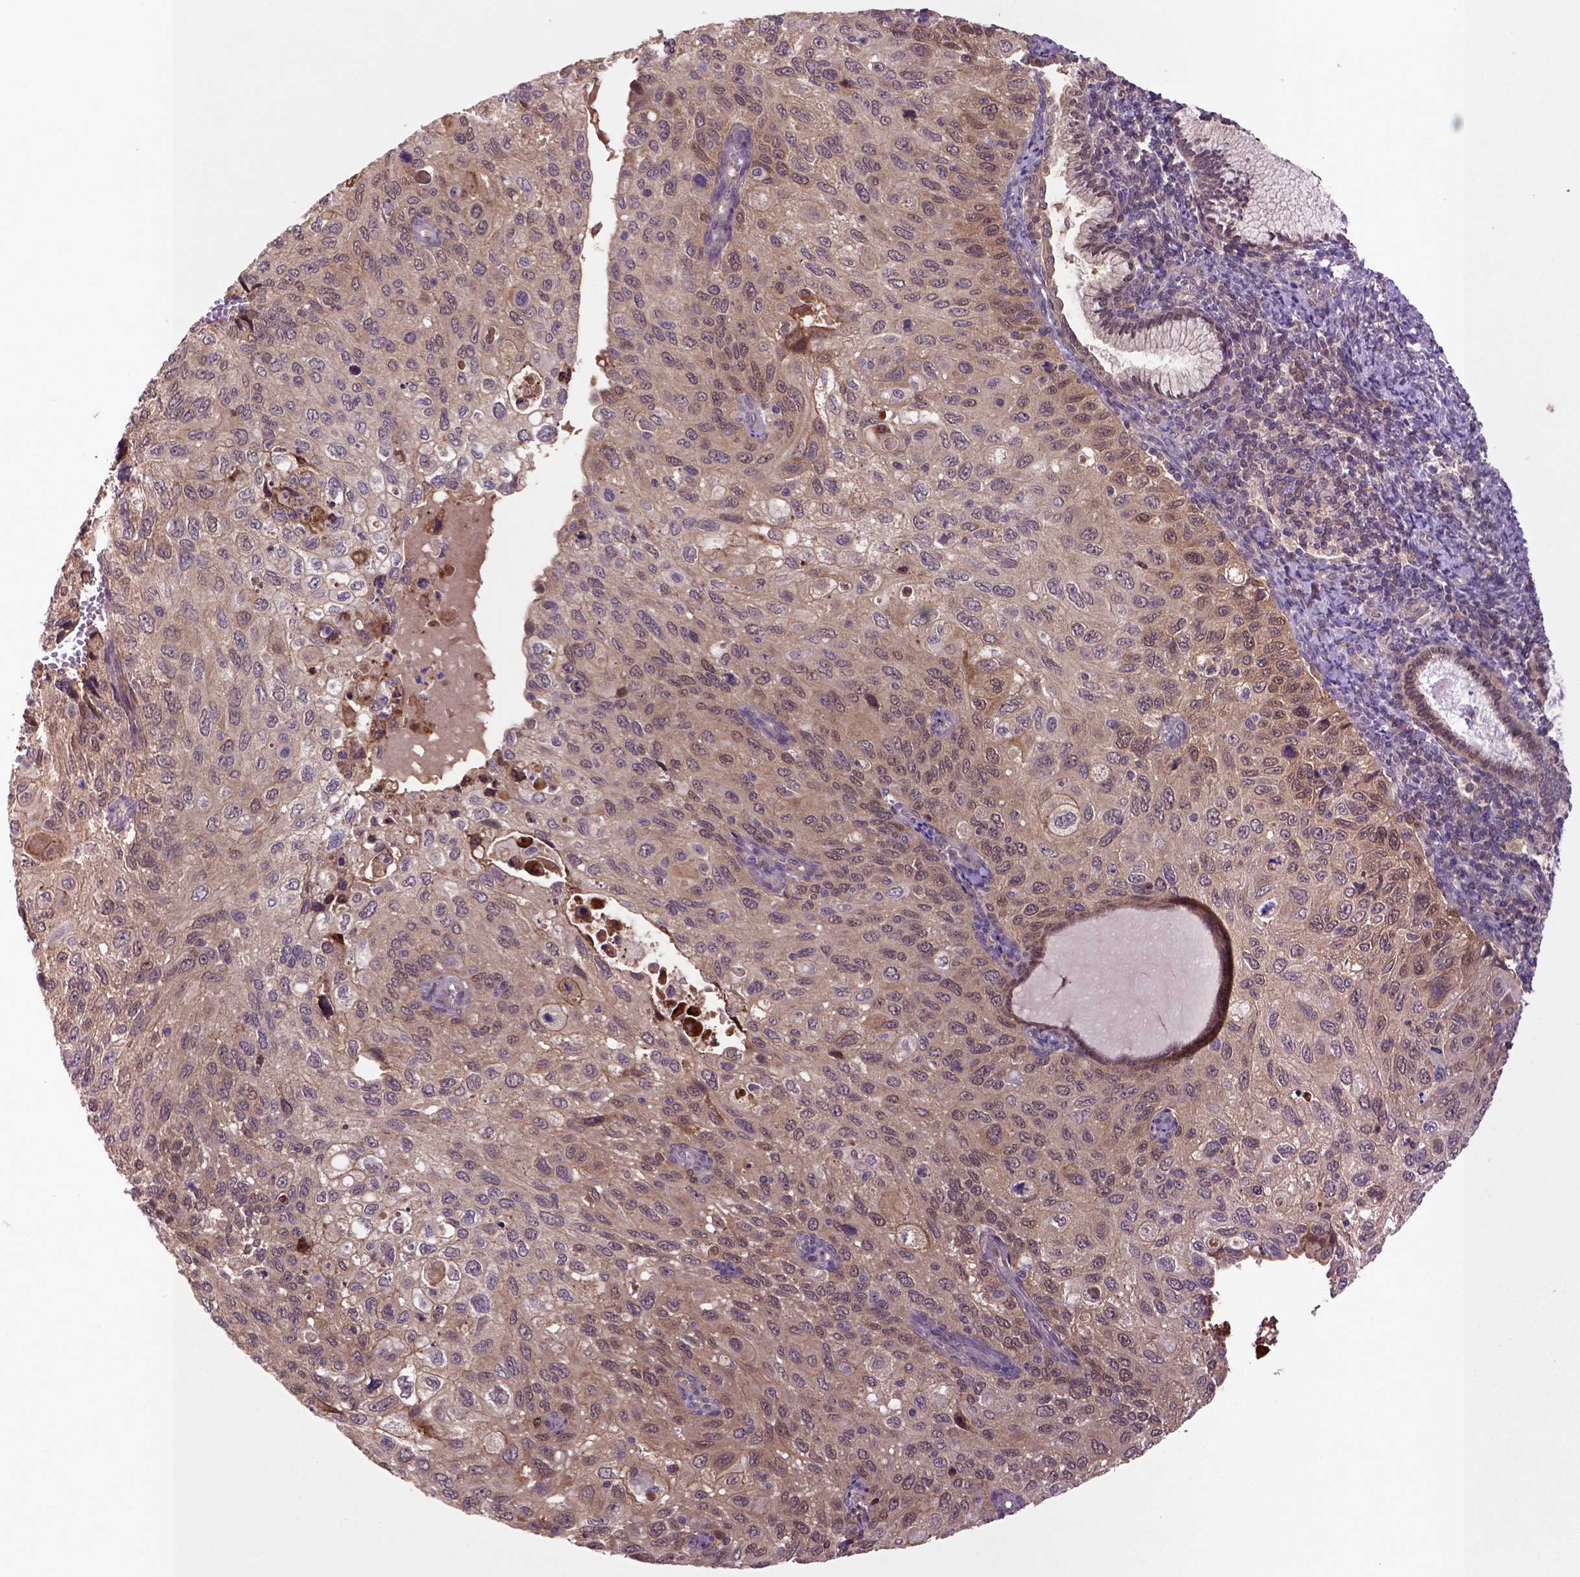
{"staining": {"intensity": "moderate", "quantity": ">75%", "location": "cytoplasmic/membranous,nuclear"}, "tissue": "cervical cancer", "cell_type": "Tumor cells", "image_type": "cancer", "snomed": [{"axis": "morphology", "description": "Squamous cell carcinoma, NOS"}, {"axis": "topography", "description": "Cervix"}], "caption": "Human cervical cancer (squamous cell carcinoma) stained with a protein marker shows moderate staining in tumor cells.", "gene": "HSPBP1", "patient": {"sex": "female", "age": 70}}